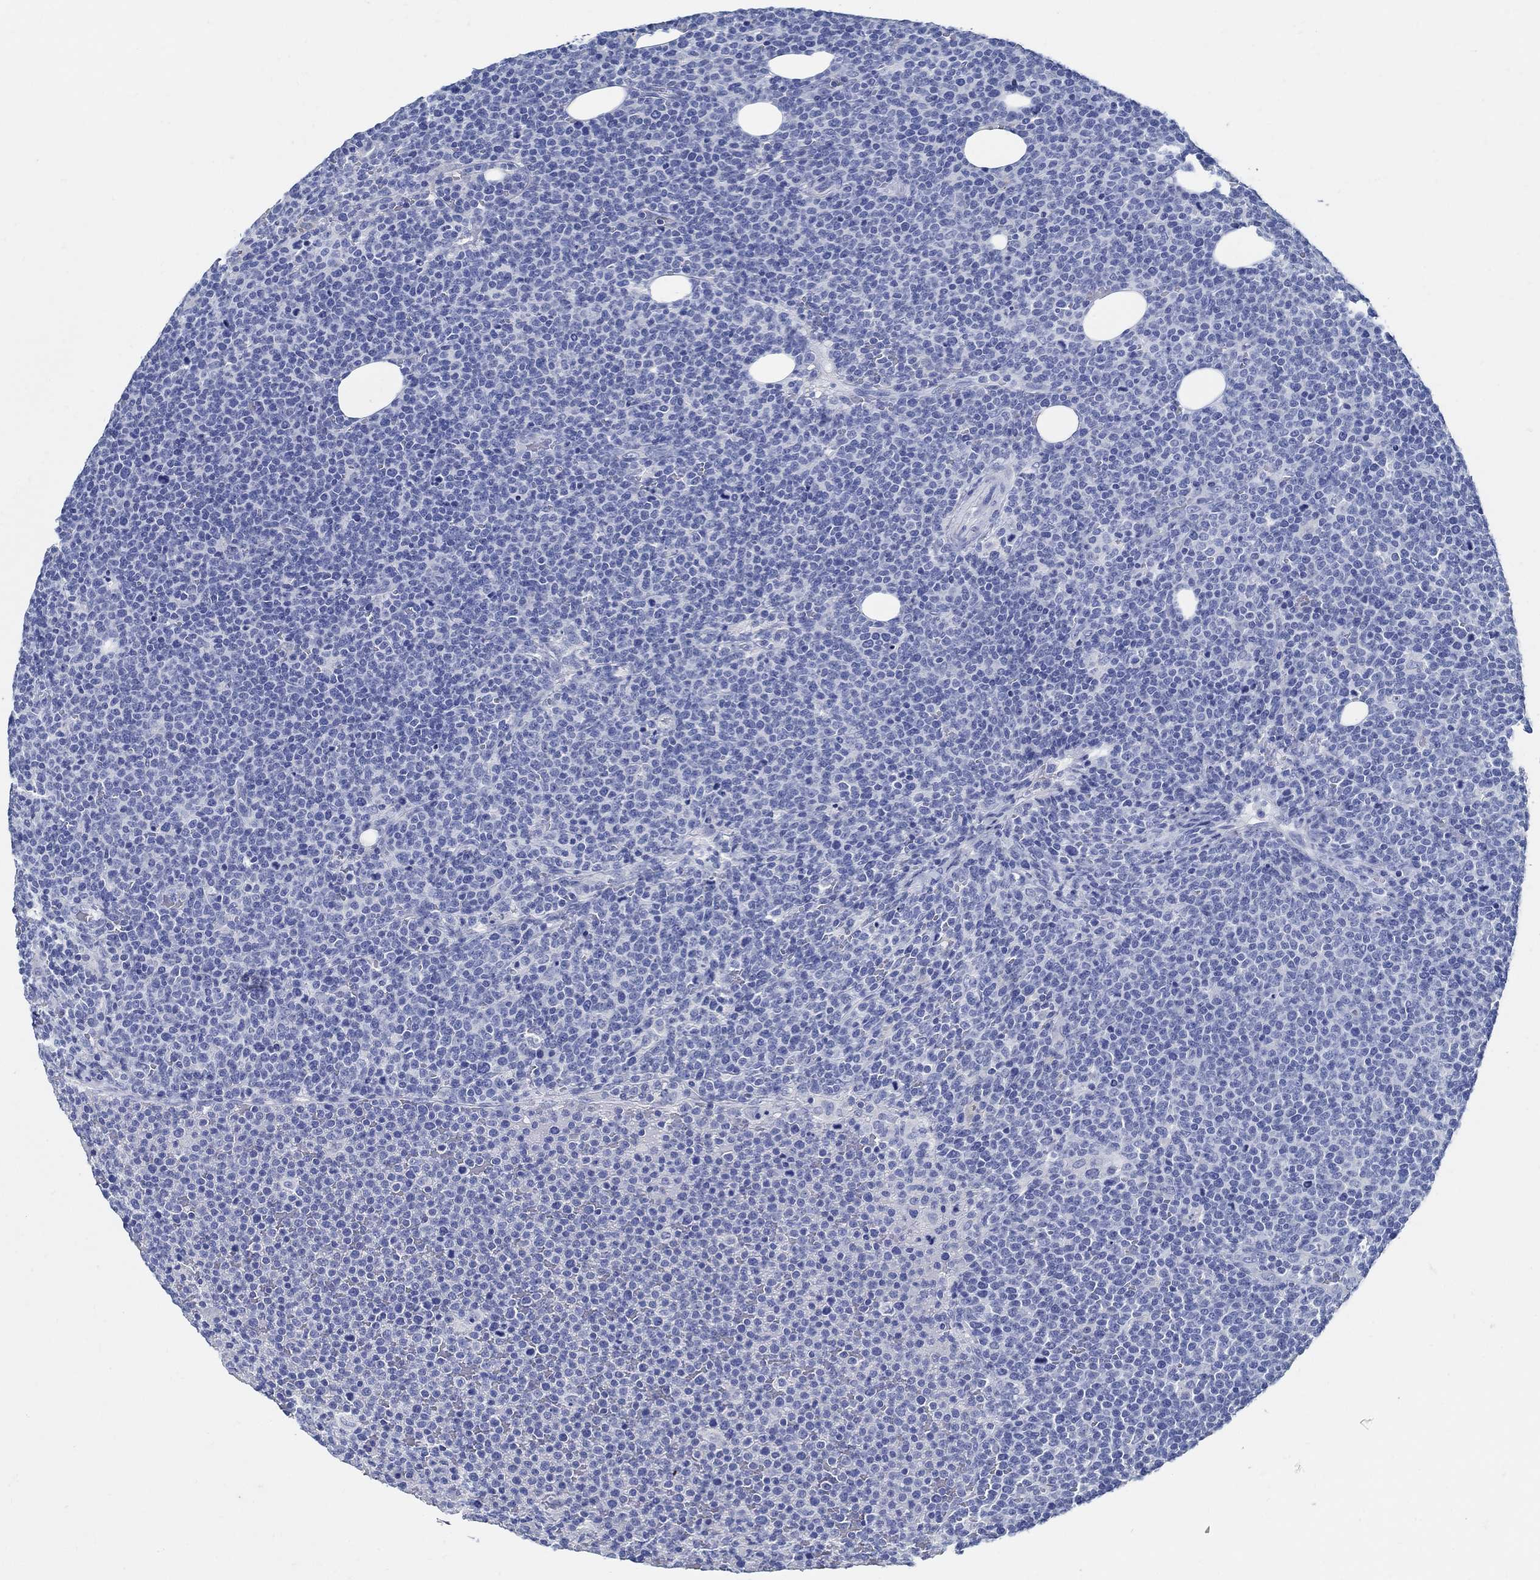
{"staining": {"intensity": "negative", "quantity": "none", "location": "none"}, "tissue": "lymphoma", "cell_type": "Tumor cells", "image_type": "cancer", "snomed": [{"axis": "morphology", "description": "Malignant lymphoma, non-Hodgkin's type, High grade"}, {"axis": "topography", "description": "Lymph node"}], "caption": "Lymphoma was stained to show a protein in brown. There is no significant expression in tumor cells.", "gene": "SLC45A1", "patient": {"sex": "male", "age": 61}}